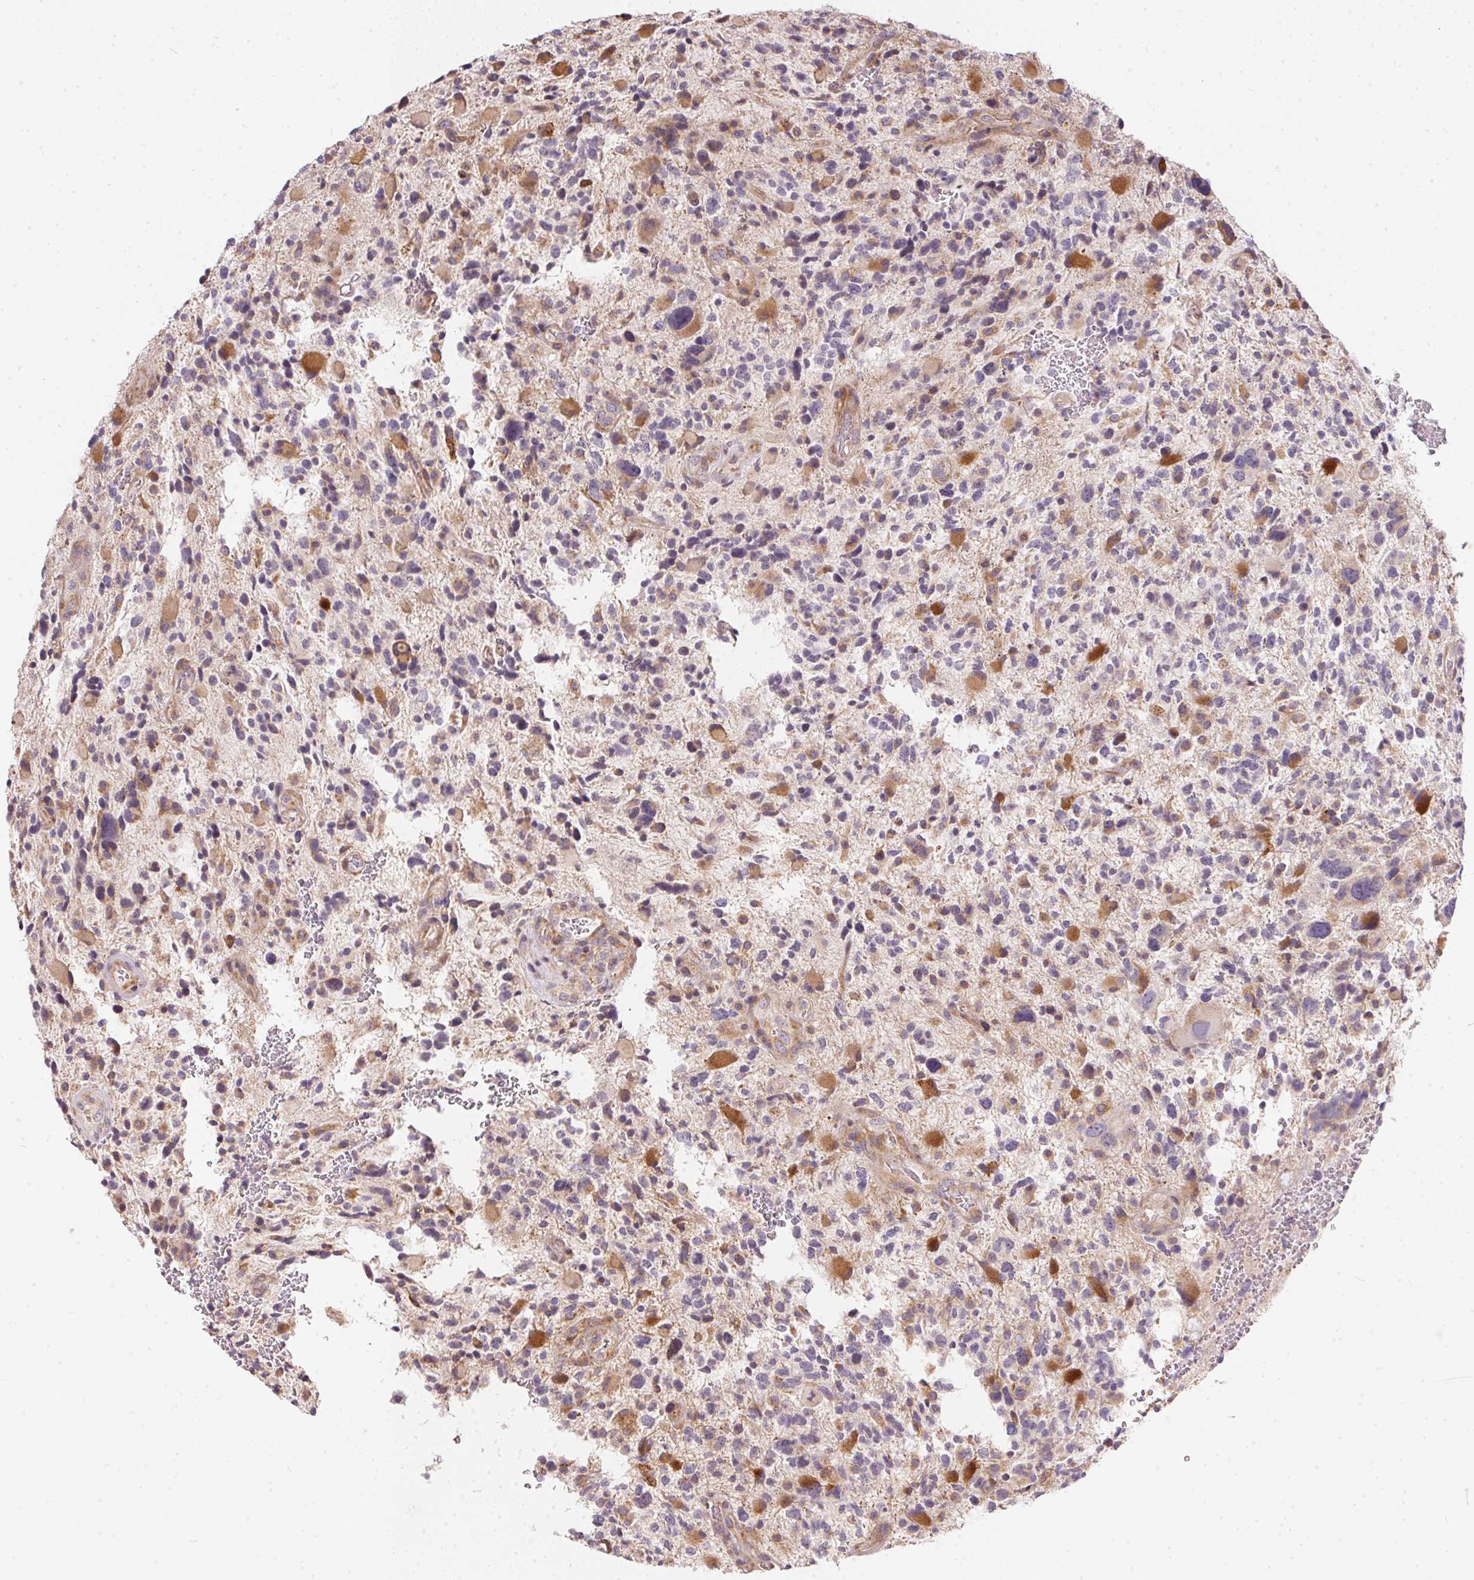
{"staining": {"intensity": "negative", "quantity": "none", "location": "none"}, "tissue": "glioma", "cell_type": "Tumor cells", "image_type": "cancer", "snomed": [{"axis": "morphology", "description": "Glioma, malignant, High grade"}, {"axis": "topography", "description": "Brain"}], "caption": "Tumor cells show no significant staining in glioma.", "gene": "VWA5B2", "patient": {"sex": "female", "age": 71}}